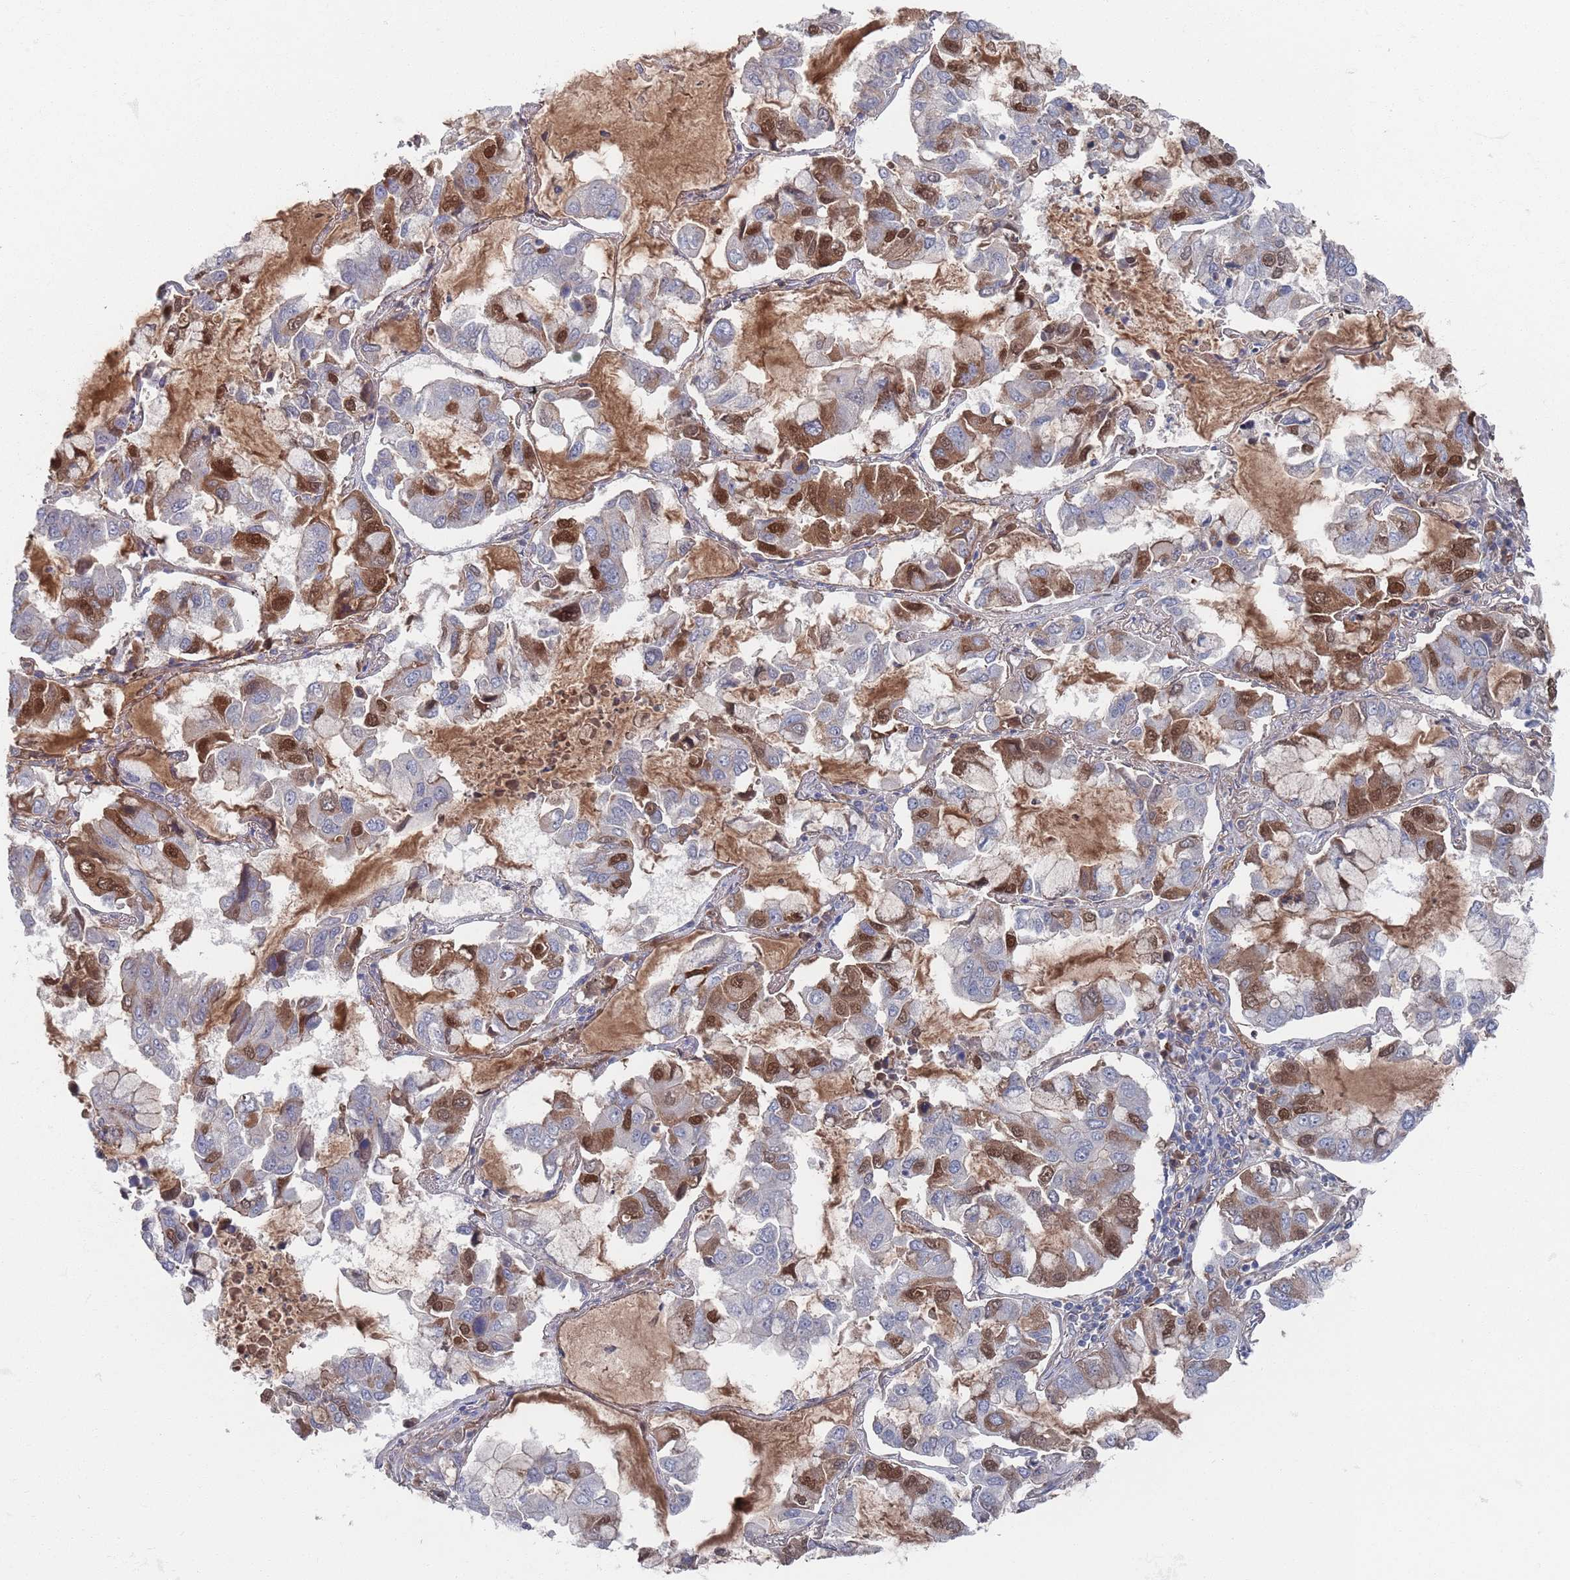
{"staining": {"intensity": "moderate", "quantity": ">75%", "location": "cytoplasmic/membranous,nuclear"}, "tissue": "lung cancer", "cell_type": "Tumor cells", "image_type": "cancer", "snomed": [{"axis": "morphology", "description": "Adenocarcinoma, NOS"}, {"axis": "topography", "description": "Lung"}], "caption": "Lung adenocarcinoma stained with IHC shows moderate cytoplasmic/membranous and nuclear staining in approximately >75% of tumor cells. (brown staining indicates protein expression, while blue staining denotes nuclei).", "gene": "PLEKHA4", "patient": {"sex": "male", "age": 64}}